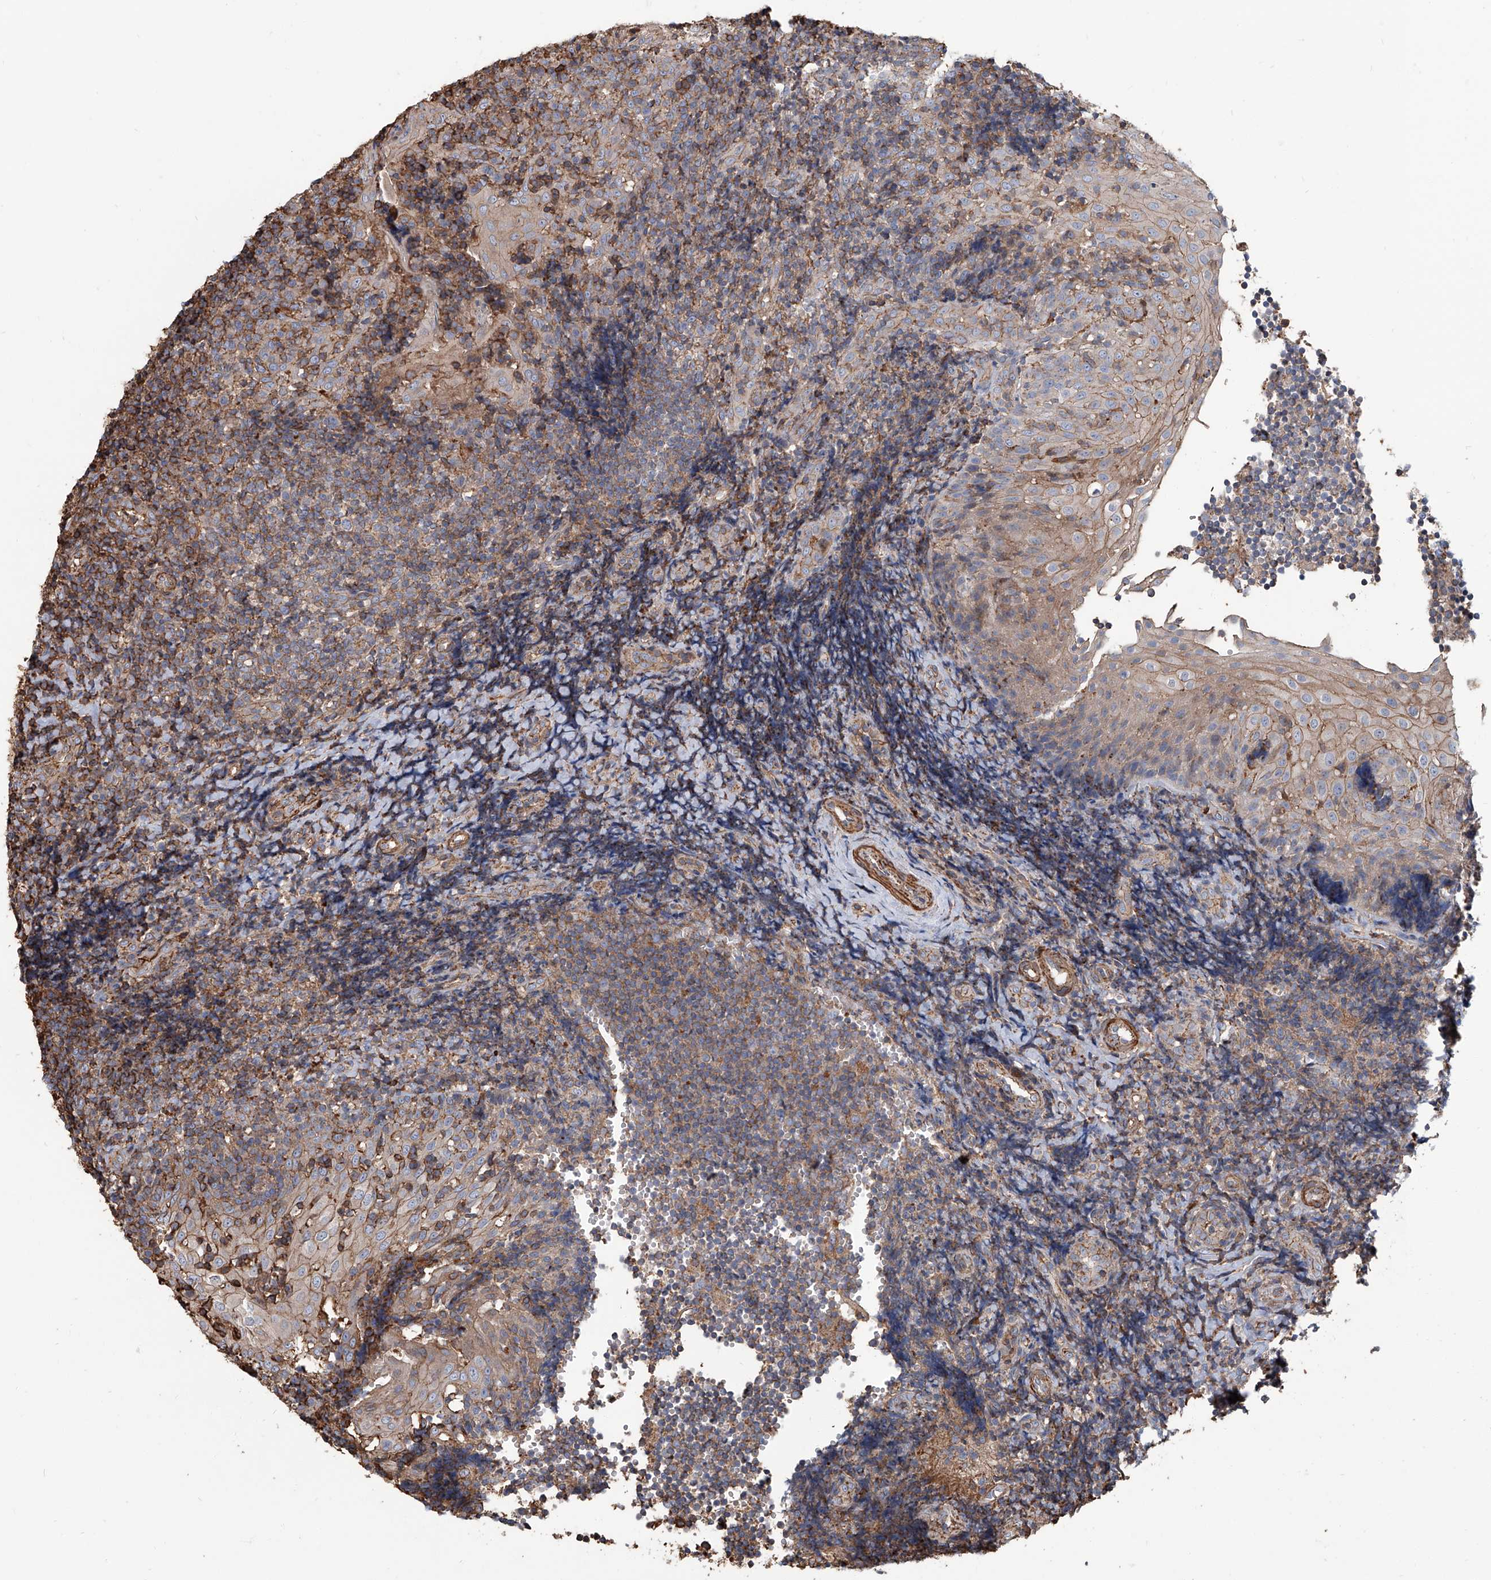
{"staining": {"intensity": "weak", "quantity": "25%-75%", "location": "cytoplasmic/membranous"}, "tissue": "tonsil", "cell_type": "Germinal center cells", "image_type": "normal", "snomed": [{"axis": "morphology", "description": "Normal tissue, NOS"}, {"axis": "topography", "description": "Tonsil"}], "caption": "Tonsil stained with IHC reveals weak cytoplasmic/membranous positivity in approximately 25%-75% of germinal center cells.", "gene": "PIEZO2", "patient": {"sex": "female", "age": 40}}